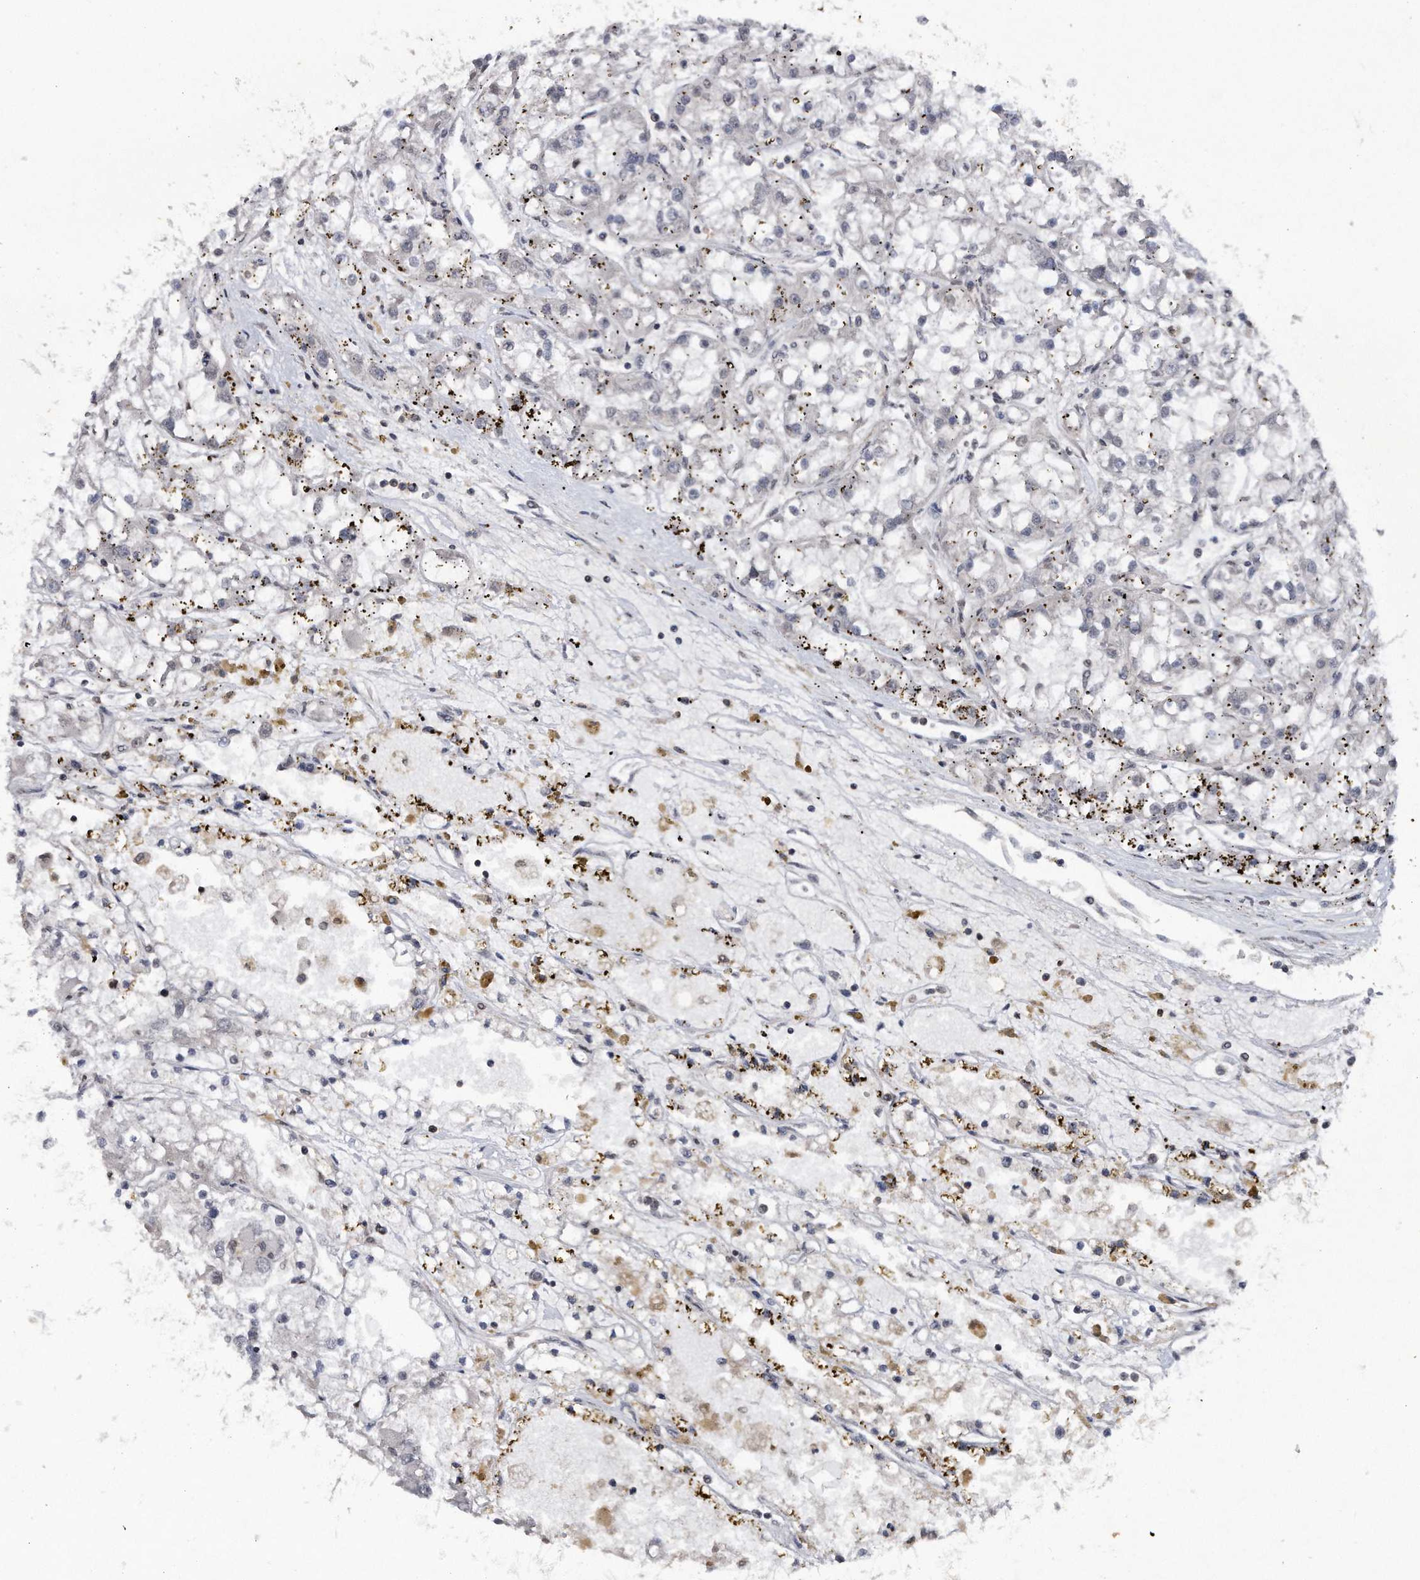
{"staining": {"intensity": "negative", "quantity": "none", "location": "none"}, "tissue": "renal cancer", "cell_type": "Tumor cells", "image_type": "cancer", "snomed": [{"axis": "morphology", "description": "Adenocarcinoma, NOS"}, {"axis": "topography", "description": "Kidney"}], "caption": "Immunohistochemical staining of renal cancer reveals no significant staining in tumor cells.", "gene": "VIRMA", "patient": {"sex": "female", "age": 52}}